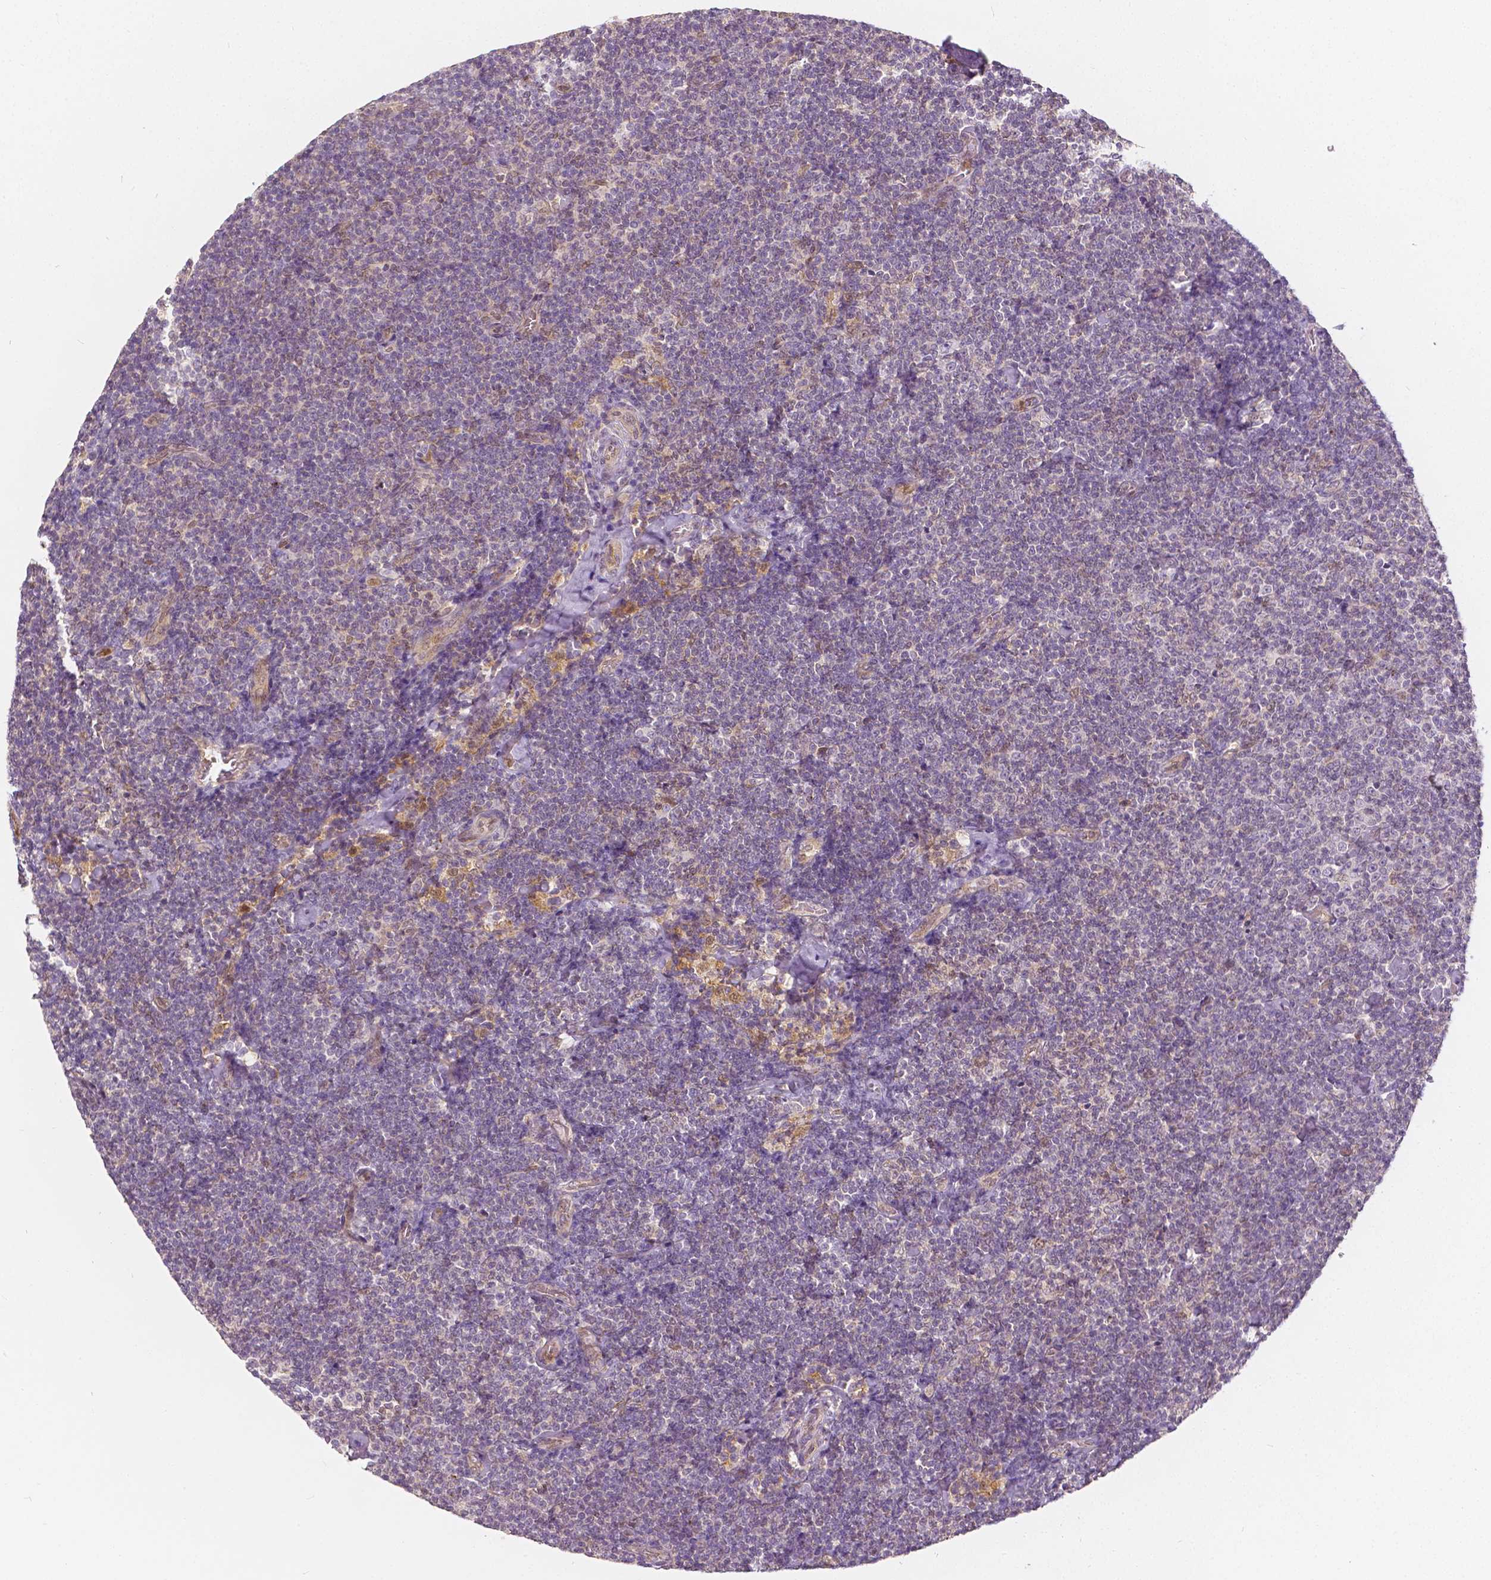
{"staining": {"intensity": "negative", "quantity": "none", "location": "none"}, "tissue": "lymphoma", "cell_type": "Tumor cells", "image_type": "cancer", "snomed": [{"axis": "morphology", "description": "Malignant lymphoma, non-Hodgkin's type, Low grade"}, {"axis": "topography", "description": "Lymph node"}], "caption": "The immunohistochemistry histopathology image has no significant staining in tumor cells of malignant lymphoma, non-Hodgkin's type (low-grade) tissue.", "gene": "NAPRT", "patient": {"sex": "male", "age": 81}}